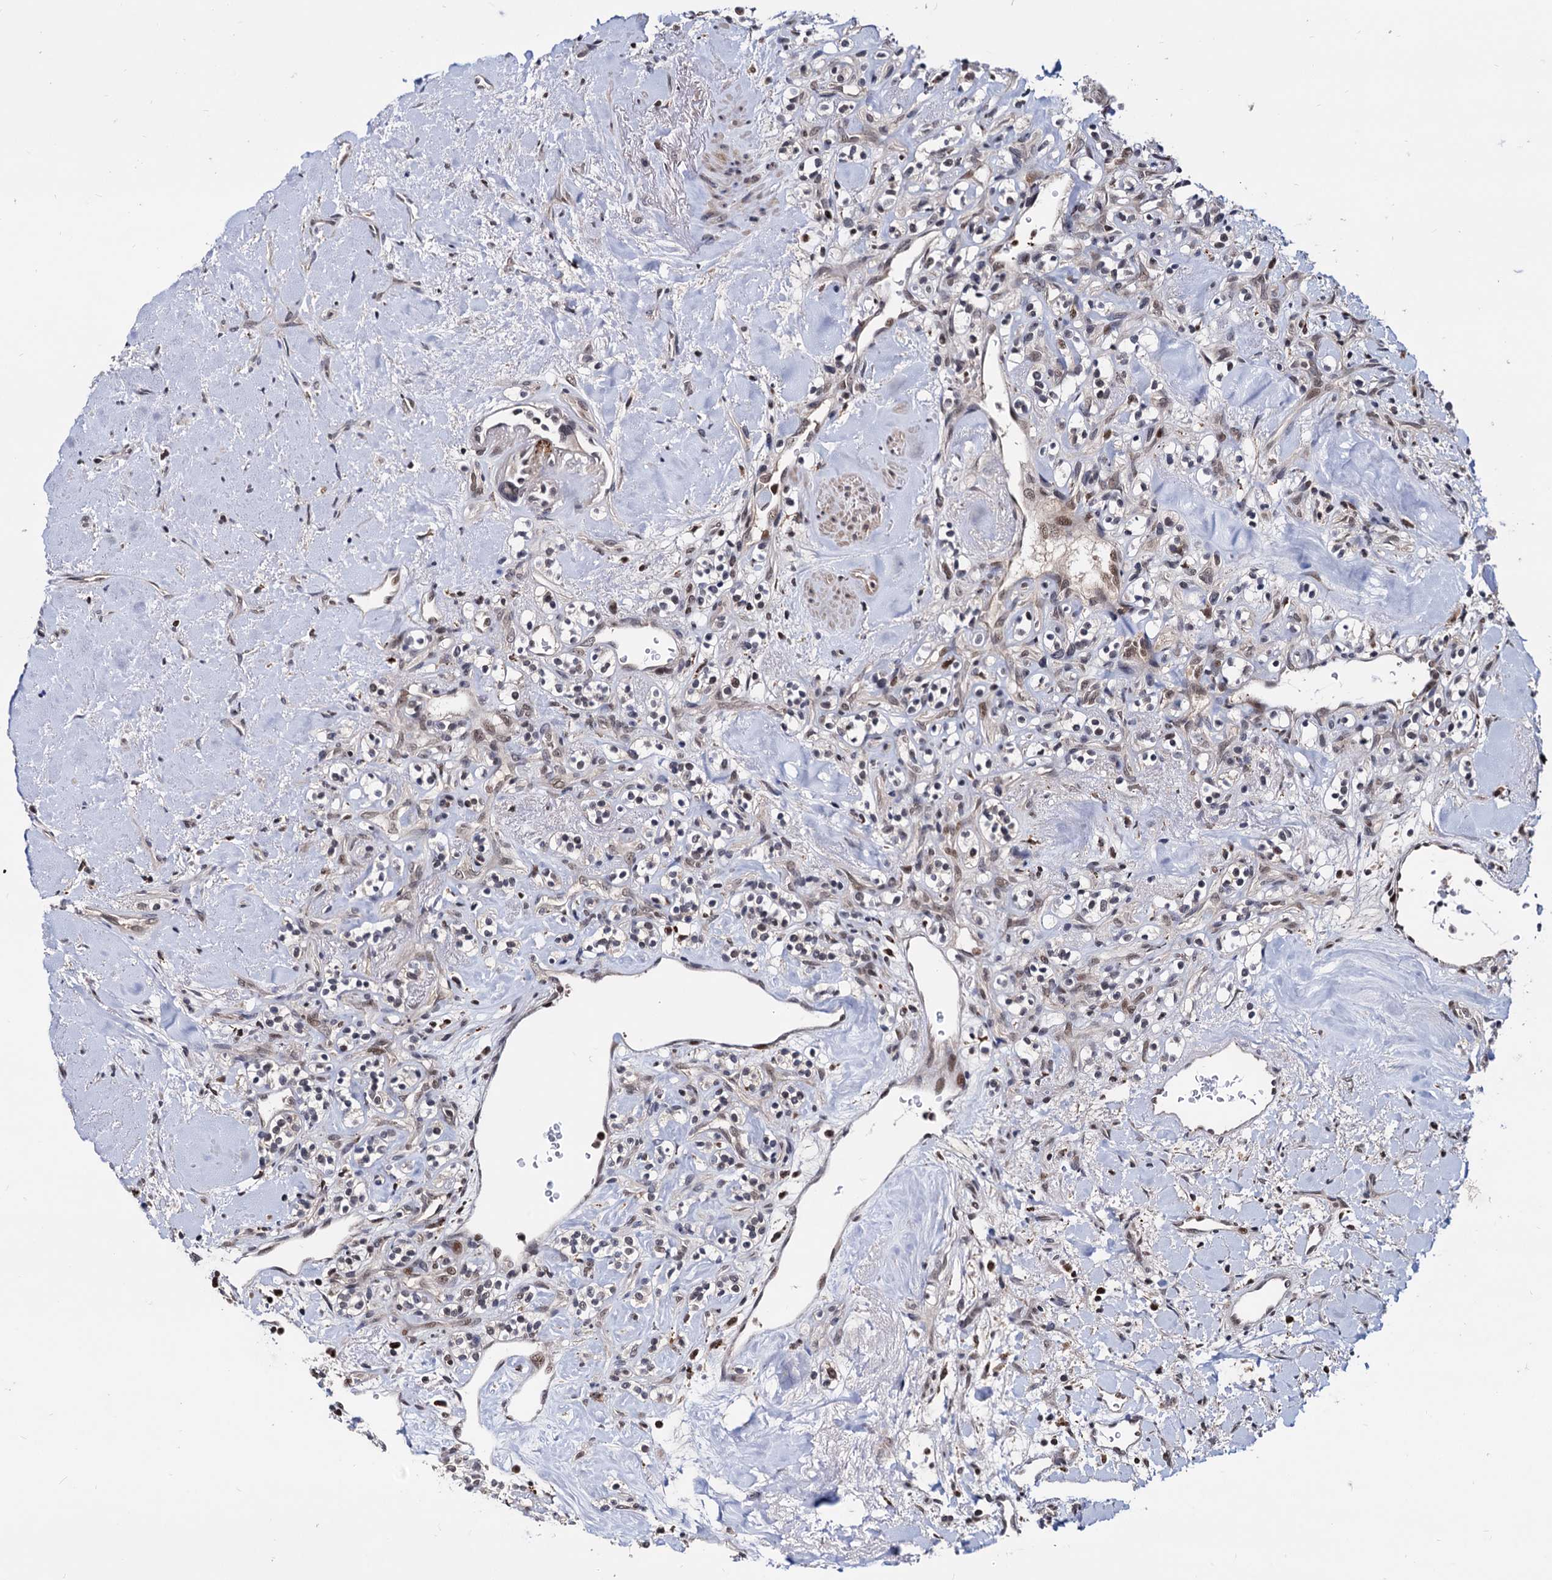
{"staining": {"intensity": "negative", "quantity": "none", "location": "none"}, "tissue": "renal cancer", "cell_type": "Tumor cells", "image_type": "cancer", "snomed": [{"axis": "morphology", "description": "Adenocarcinoma, NOS"}, {"axis": "topography", "description": "Kidney"}], "caption": "IHC of human adenocarcinoma (renal) exhibits no expression in tumor cells. (DAB (3,3'-diaminobenzidine) immunohistochemistry visualized using brightfield microscopy, high magnification).", "gene": "RNASEH2B", "patient": {"sex": "male", "age": 77}}